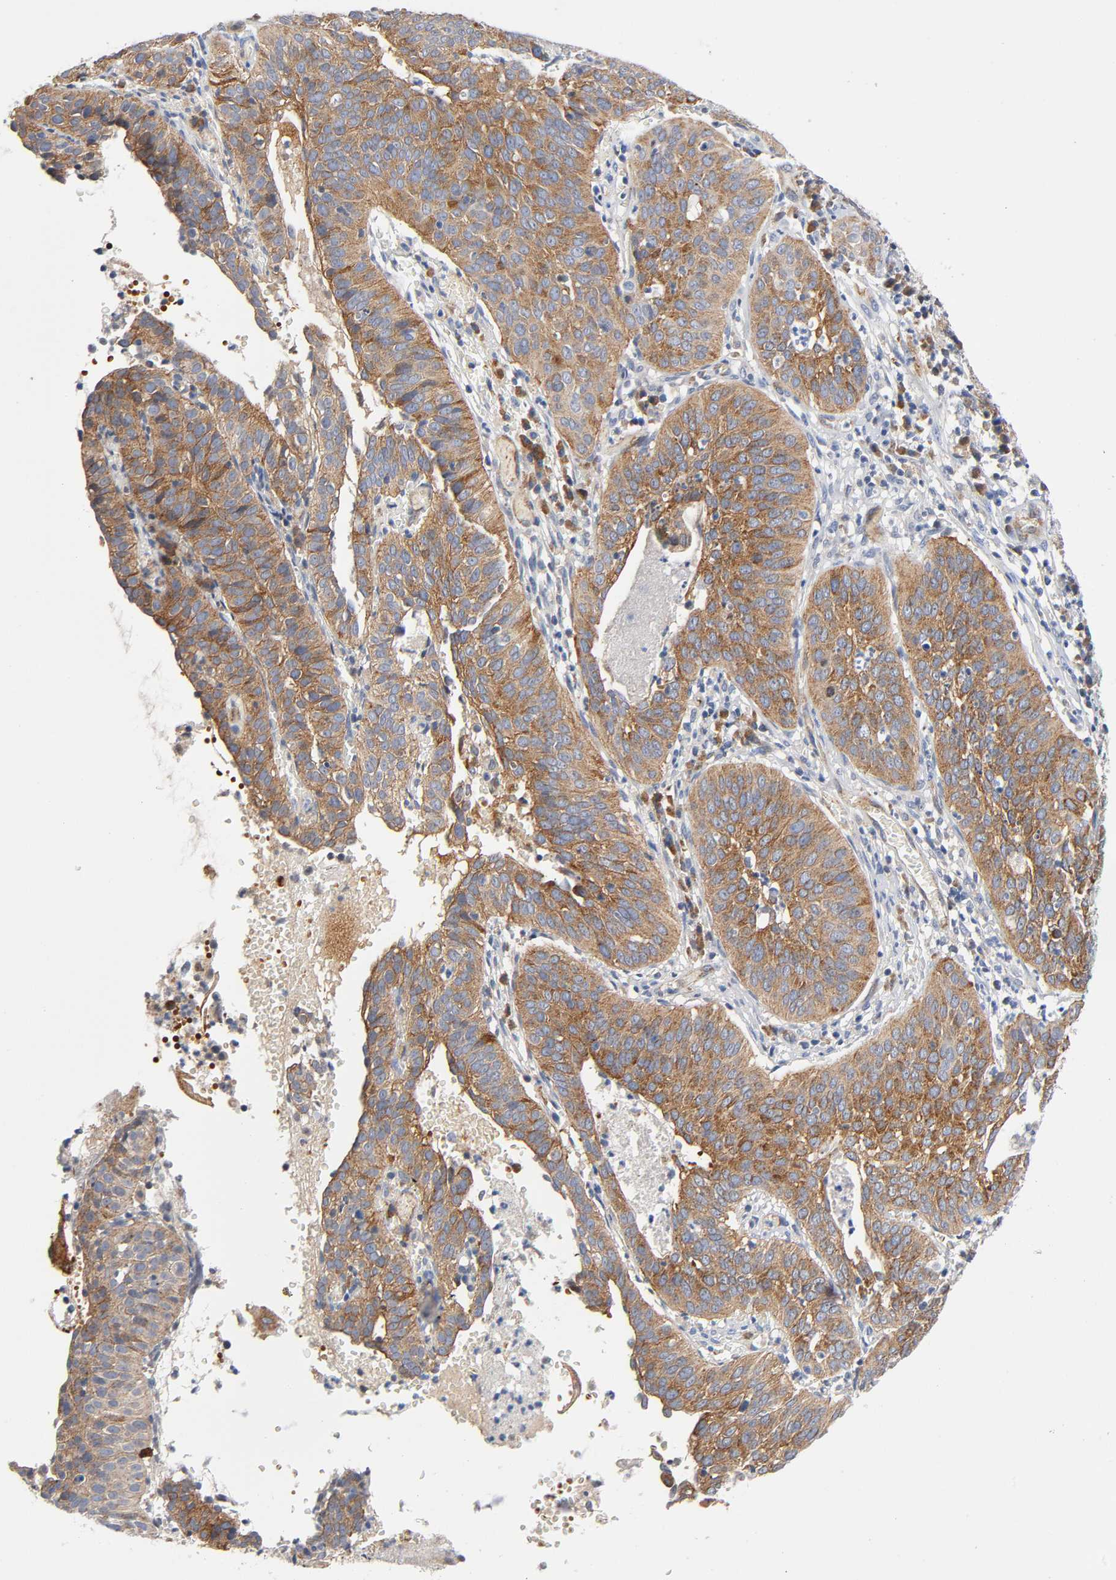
{"staining": {"intensity": "moderate", "quantity": ">75%", "location": "cytoplasmic/membranous"}, "tissue": "cervical cancer", "cell_type": "Tumor cells", "image_type": "cancer", "snomed": [{"axis": "morphology", "description": "Squamous cell carcinoma, NOS"}, {"axis": "topography", "description": "Cervix"}], "caption": "Tumor cells display moderate cytoplasmic/membranous positivity in approximately >75% of cells in squamous cell carcinoma (cervical). The staining is performed using DAB brown chromogen to label protein expression. The nuclei are counter-stained blue using hematoxylin.", "gene": "CD2AP", "patient": {"sex": "female", "age": 39}}